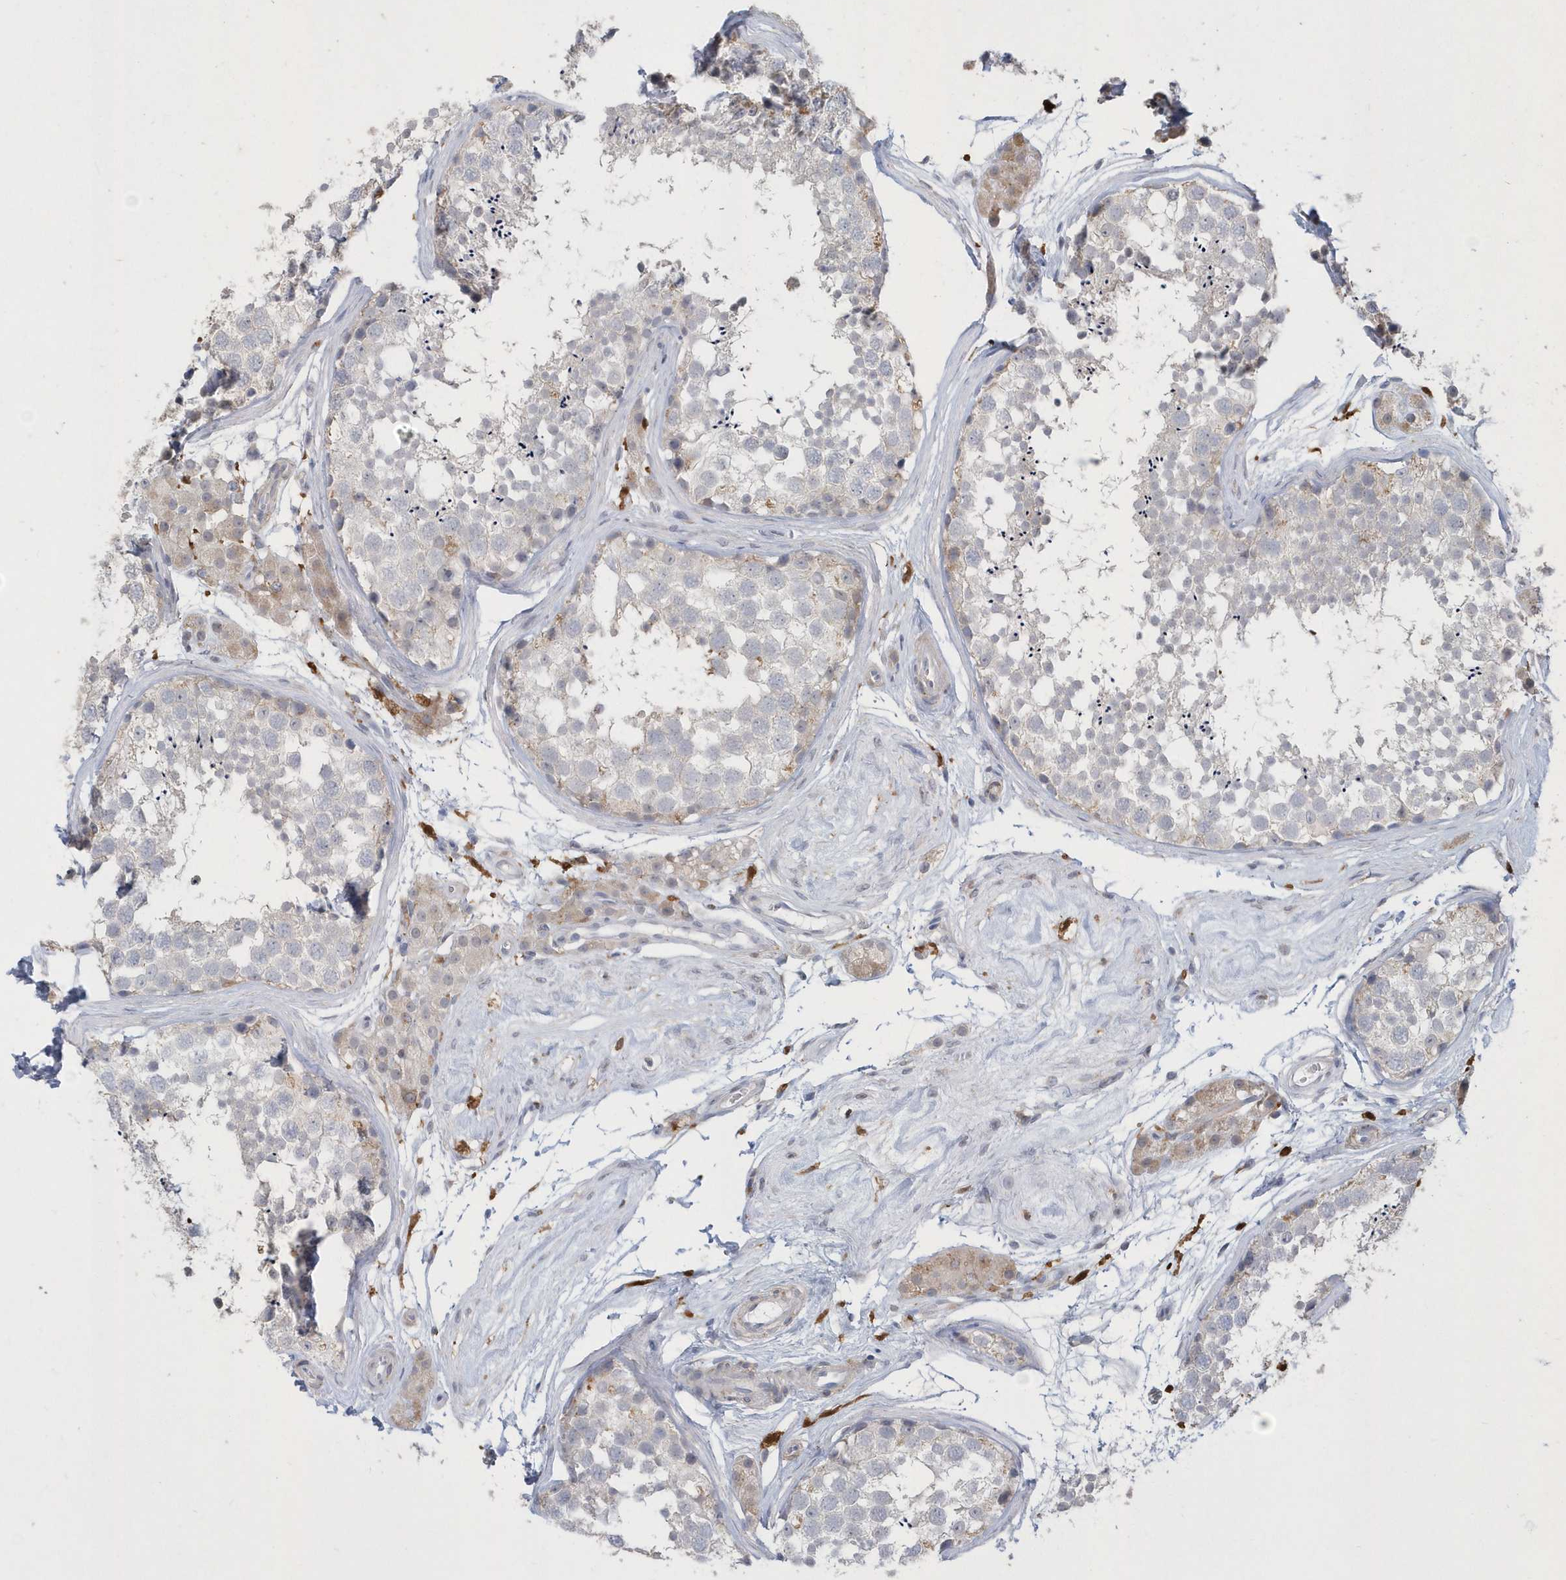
{"staining": {"intensity": "negative", "quantity": "none", "location": "none"}, "tissue": "testis", "cell_type": "Cells in seminiferous ducts", "image_type": "normal", "snomed": [{"axis": "morphology", "description": "Normal tissue, NOS"}, {"axis": "topography", "description": "Testis"}], "caption": "Testis stained for a protein using immunohistochemistry (IHC) shows no expression cells in seminiferous ducts.", "gene": "TSPEAR", "patient": {"sex": "male", "age": 56}}